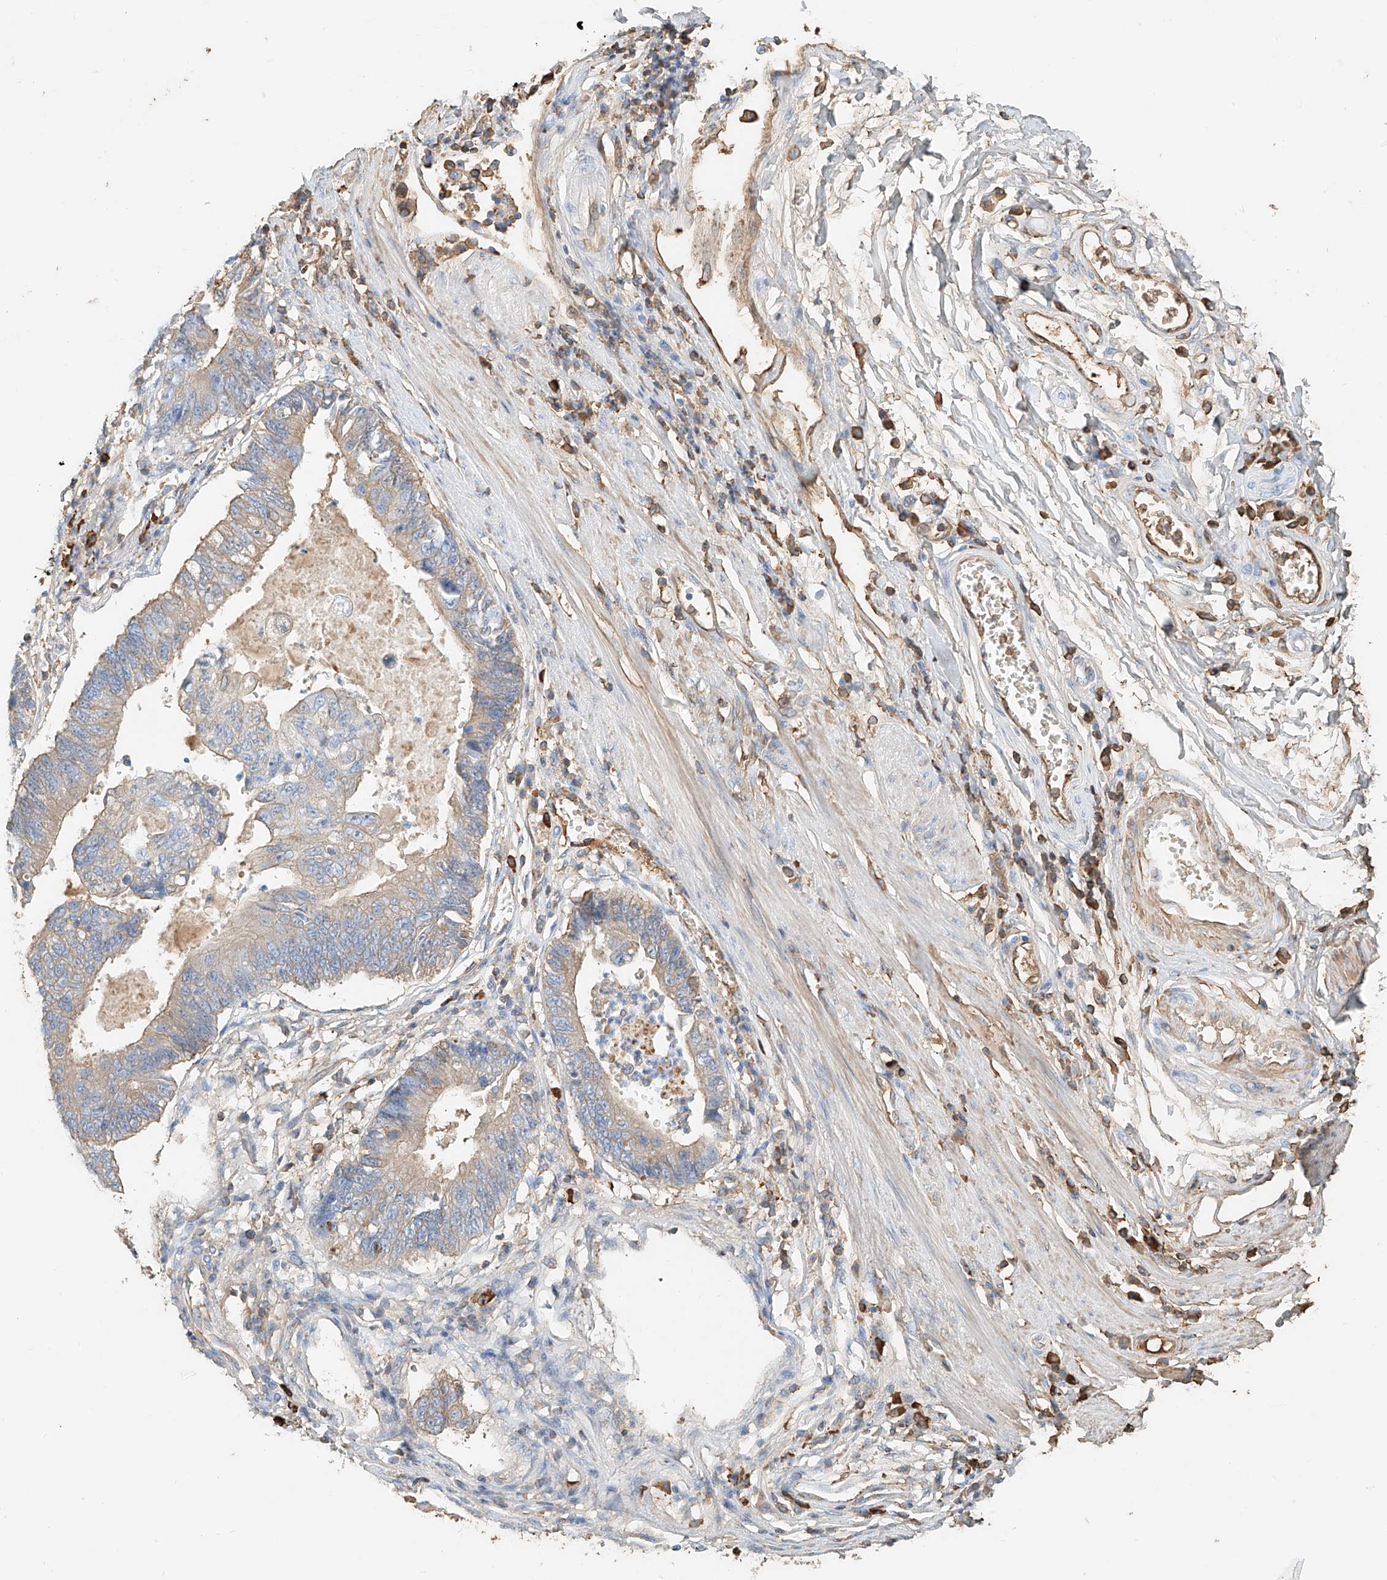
{"staining": {"intensity": "negative", "quantity": "none", "location": "none"}, "tissue": "stomach cancer", "cell_type": "Tumor cells", "image_type": "cancer", "snomed": [{"axis": "morphology", "description": "Adenocarcinoma, NOS"}, {"axis": "topography", "description": "Stomach"}], "caption": "DAB immunohistochemical staining of stomach cancer (adenocarcinoma) displays no significant expression in tumor cells.", "gene": "ZFP30", "patient": {"sex": "male", "age": 59}}